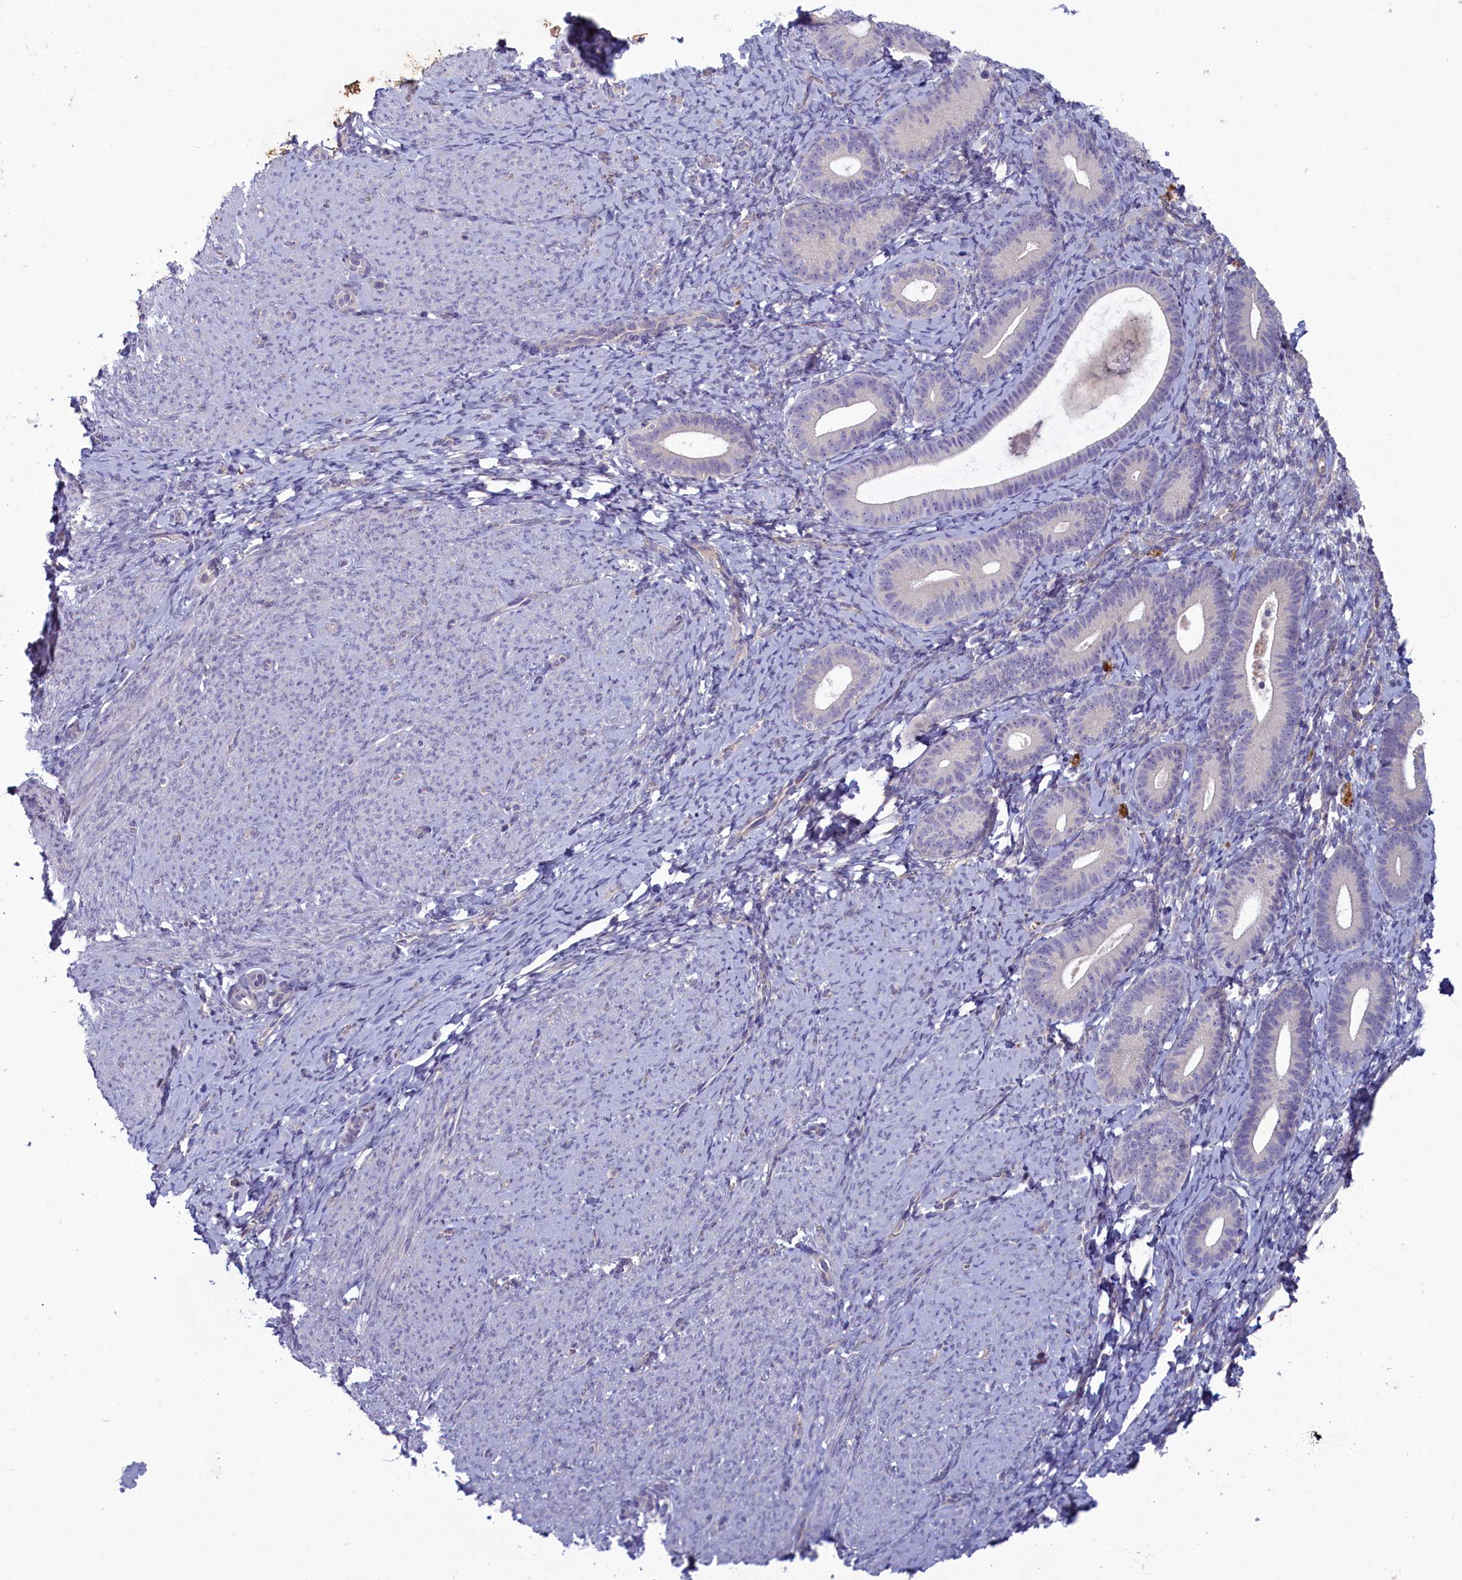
{"staining": {"intensity": "negative", "quantity": "none", "location": "none"}, "tissue": "endometrium", "cell_type": "Cells in endometrial stroma", "image_type": "normal", "snomed": [{"axis": "morphology", "description": "Normal tissue, NOS"}, {"axis": "topography", "description": "Endometrium"}], "caption": "This histopathology image is of normal endometrium stained with immunohistochemistry (IHC) to label a protein in brown with the nuclei are counter-stained blue. There is no staining in cells in endometrial stroma. The staining is performed using DAB brown chromogen with nuclei counter-stained in using hematoxylin.", "gene": "PLEKHG6", "patient": {"sex": "female", "age": 65}}